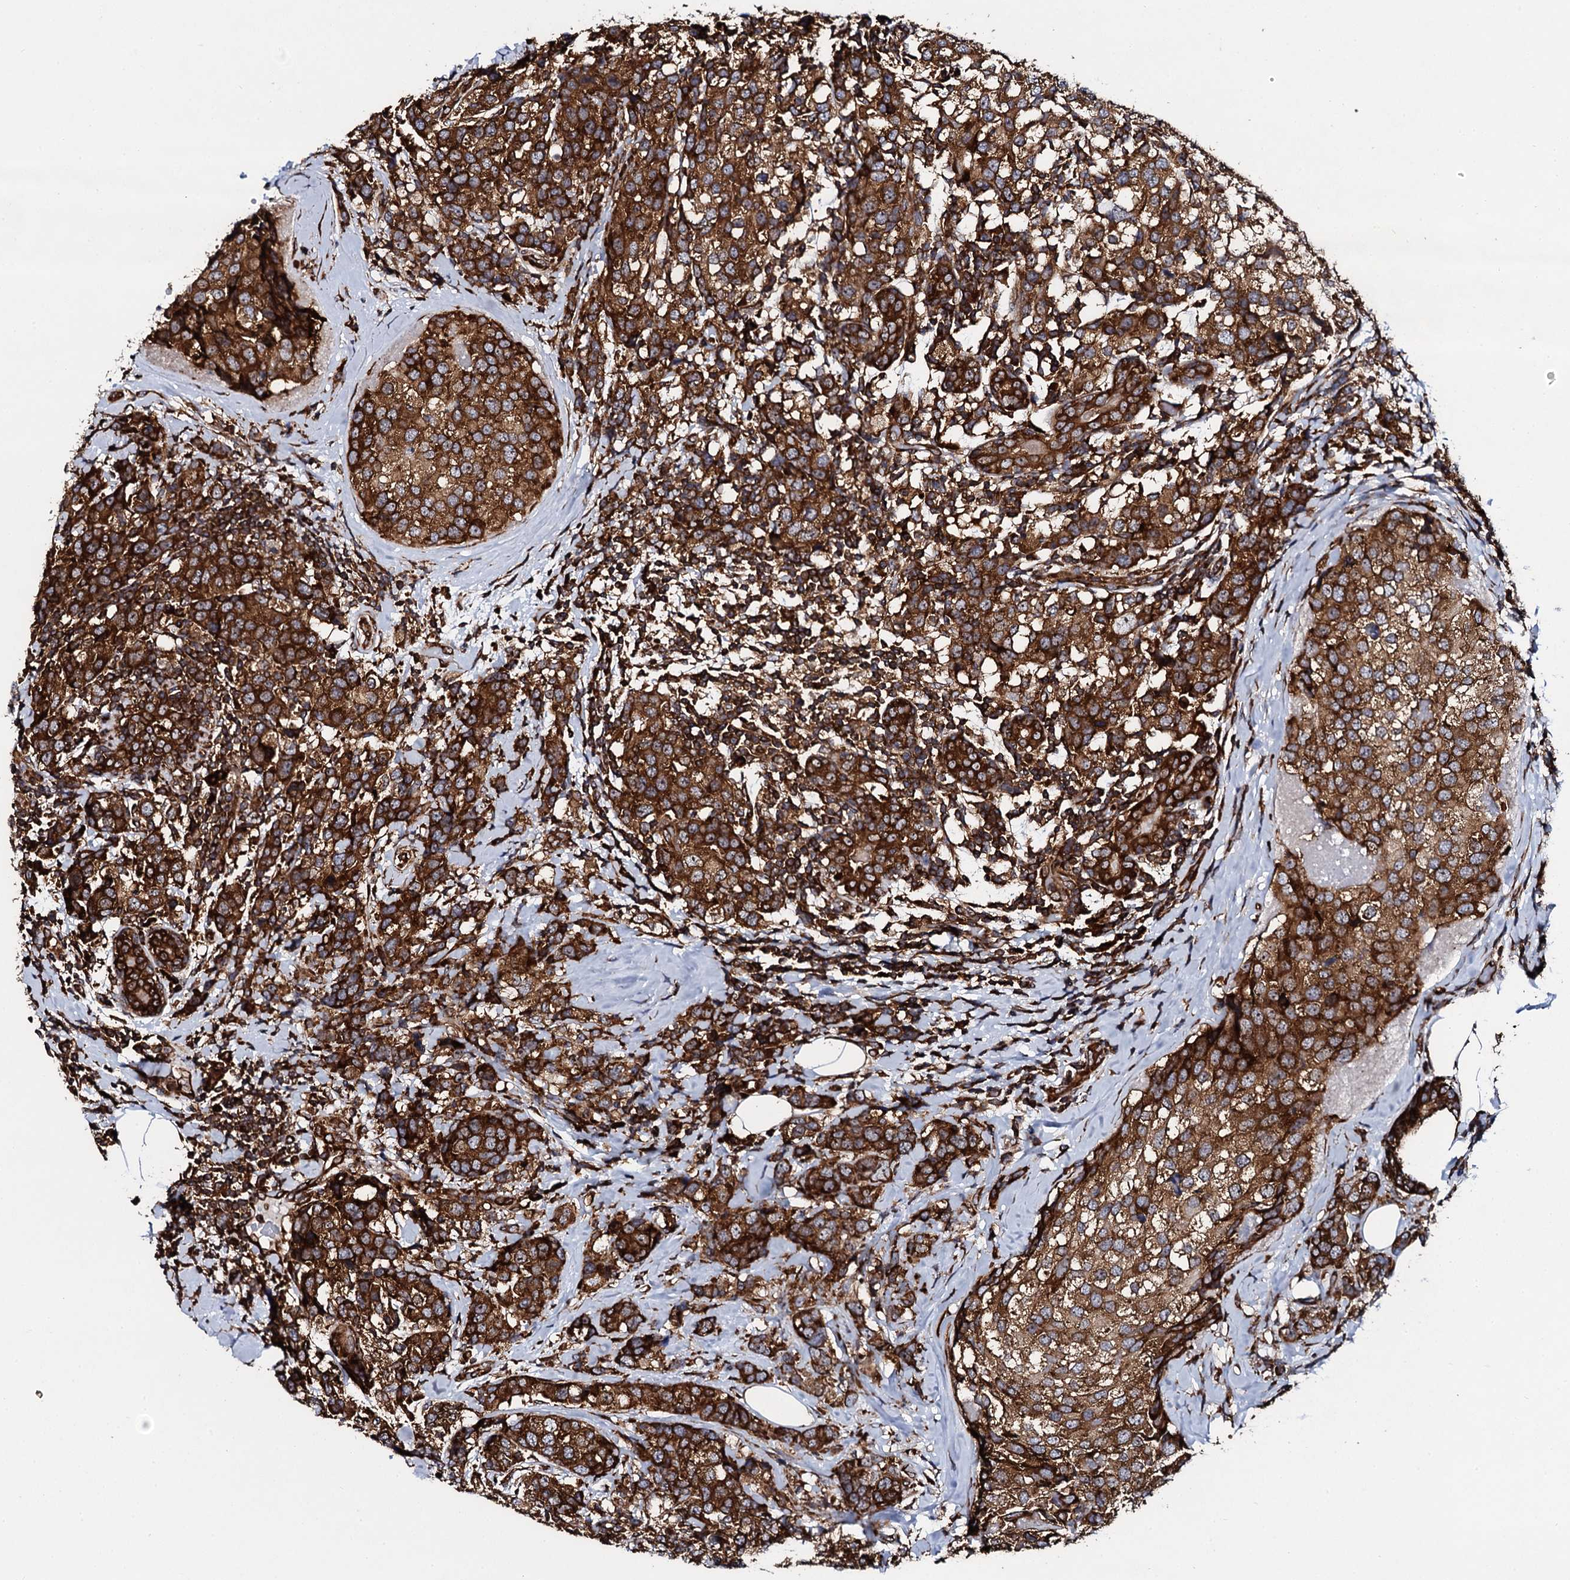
{"staining": {"intensity": "strong", "quantity": ">75%", "location": "cytoplasmic/membranous"}, "tissue": "breast cancer", "cell_type": "Tumor cells", "image_type": "cancer", "snomed": [{"axis": "morphology", "description": "Lobular carcinoma"}, {"axis": "topography", "description": "Breast"}], "caption": "Protein expression analysis of human breast cancer reveals strong cytoplasmic/membranous staining in approximately >75% of tumor cells. (Brightfield microscopy of DAB IHC at high magnification).", "gene": "SPTY2D1", "patient": {"sex": "female", "age": 59}}